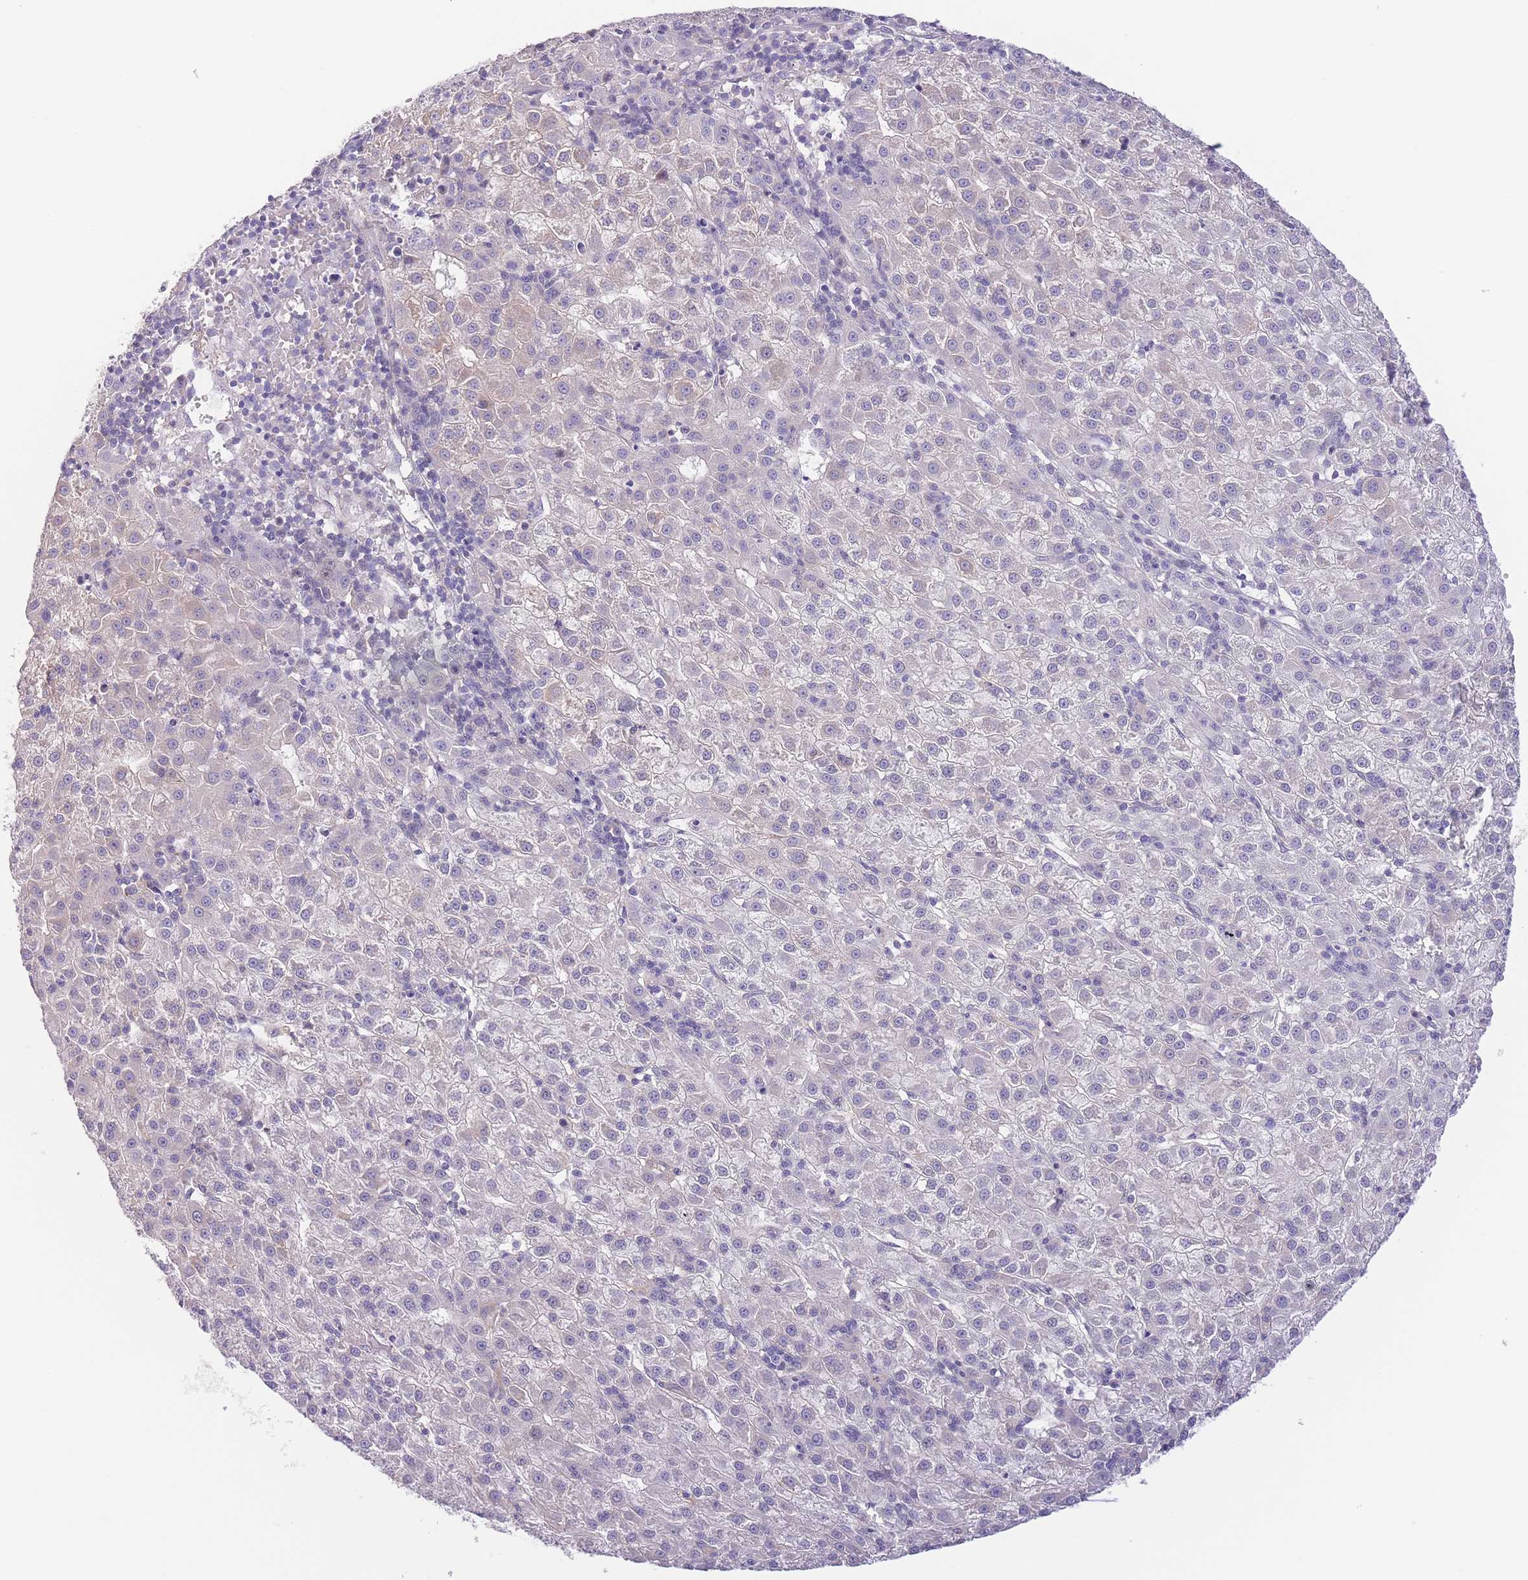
{"staining": {"intensity": "negative", "quantity": "none", "location": "none"}, "tissue": "liver cancer", "cell_type": "Tumor cells", "image_type": "cancer", "snomed": [{"axis": "morphology", "description": "Carcinoma, Hepatocellular, NOS"}, {"axis": "topography", "description": "Liver"}], "caption": "Liver cancer (hepatocellular carcinoma) was stained to show a protein in brown. There is no significant staining in tumor cells.", "gene": "C9orf152", "patient": {"sex": "male", "age": 76}}